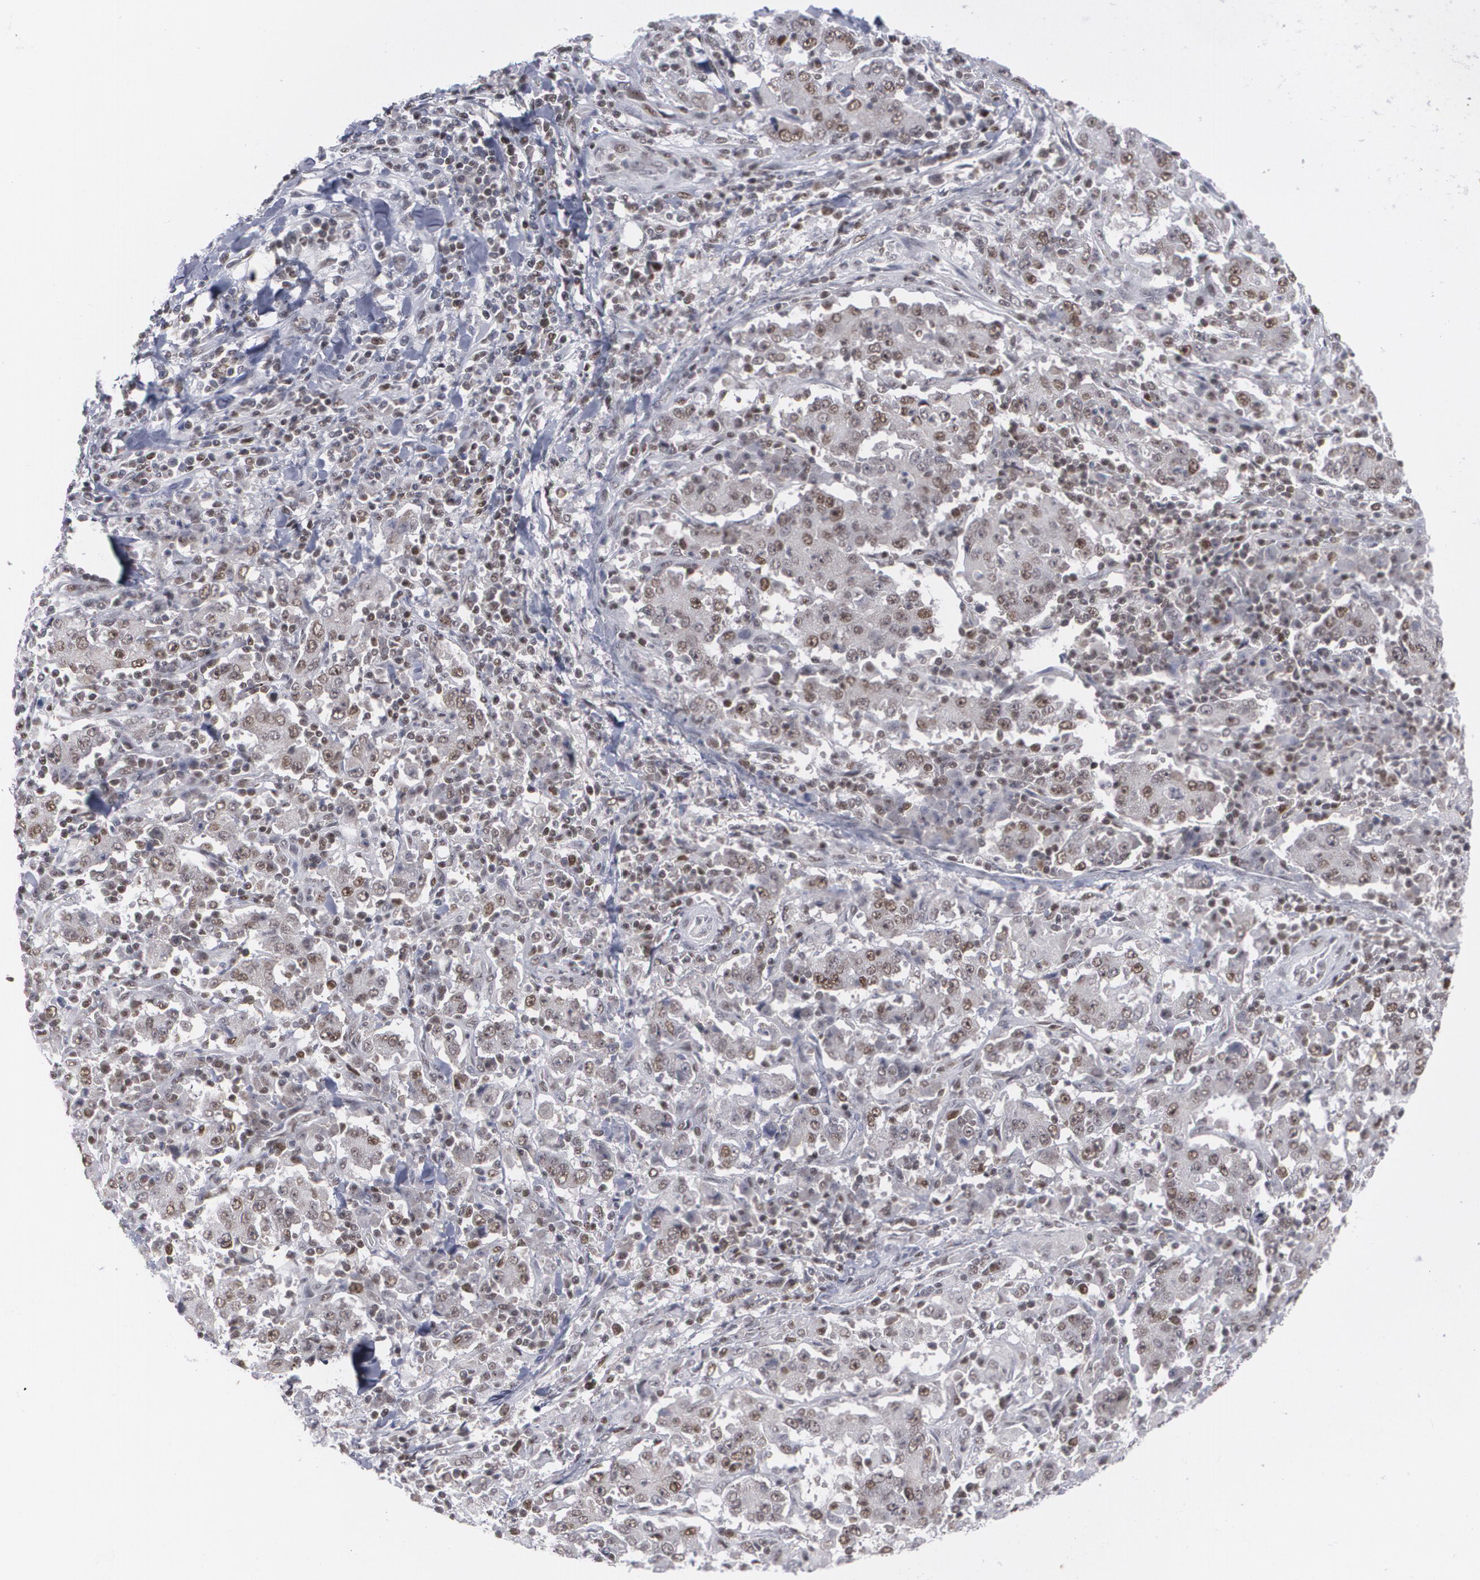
{"staining": {"intensity": "moderate", "quantity": ">75%", "location": "nuclear"}, "tissue": "stomach cancer", "cell_type": "Tumor cells", "image_type": "cancer", "snomed": [{"axis": "morphology", "description": "Normal tissue, NOS"}, {"axis": "morphology", "description": "Adenocarcinoma, NOS"}, {"axis": "topography", "description": "Stomach, upper"}, {"axis": "topography", "description": "Stomach"}], "caption": "A brown stain shows moderate nuclear expression of a protein in stomach cancer tumor cells.", "gene": "MCL1", "patient": {"sex": "male", "age": 59}}